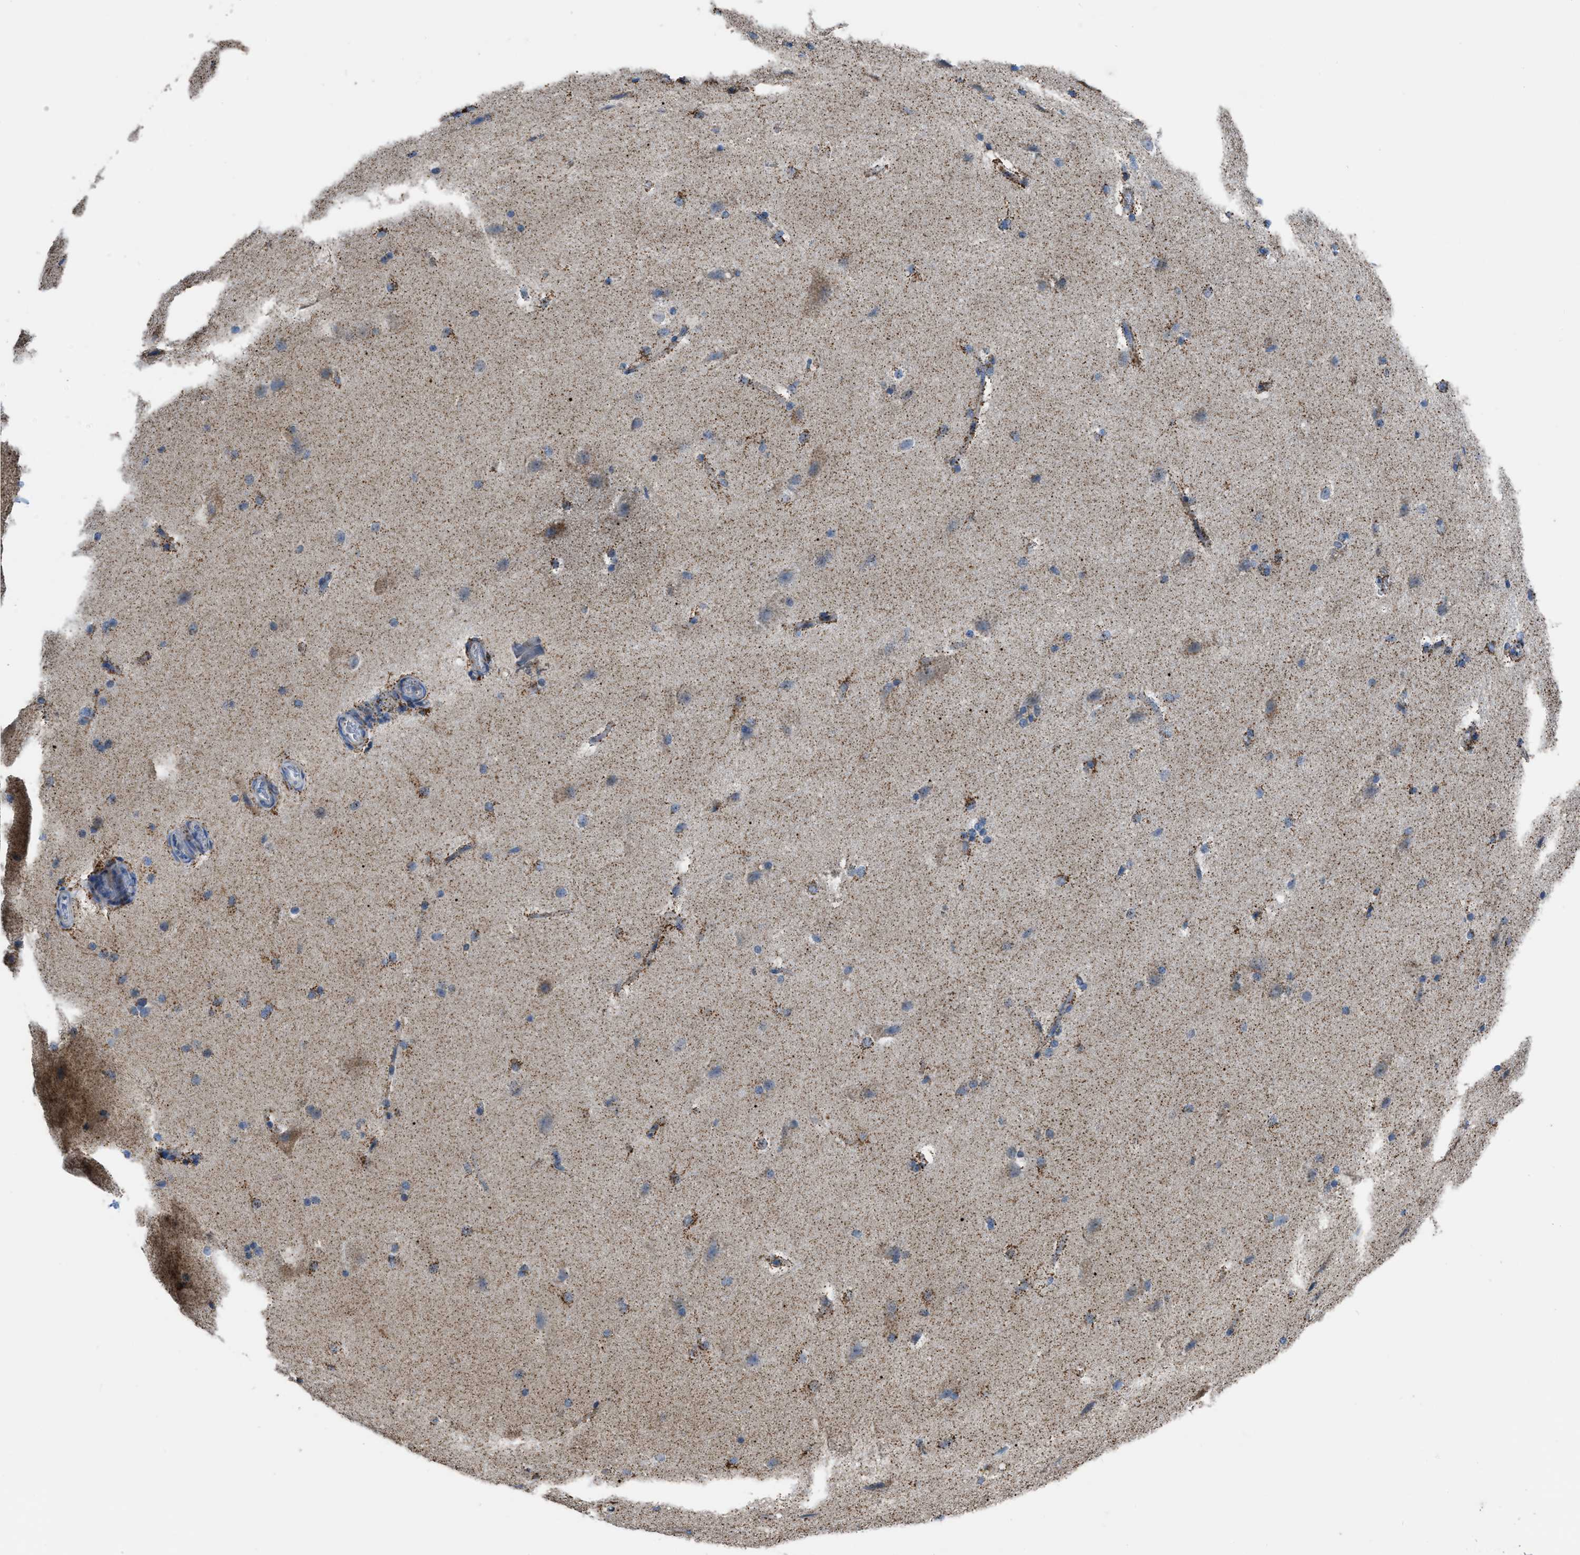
{"staining": {"intensity": "moderate", "quantity": "25%-75%", "location": "cytoplasmic/membranous"}, "tissue": "cerebral cortex", "cell_type": "Endothelial cells", "image_type": "normal", "snomed": [{"axis": "morphology", "description": "Normal tissue, NOS"}, {"axis": "topography", "description": "Cerebral cortex"}, {"axis": "topography", "description": "Hippocampus"}], "caption": "Immunohistochemistry micrograph of benign human cerebral cortex stained for a protein (brown), which exhibits medium levels of moderate cytoplasmic/membranous positivity in about 25%-75% of endothelial cells.", "gene": "ETFB", "patient": {"sex": "female", "age": 19}}